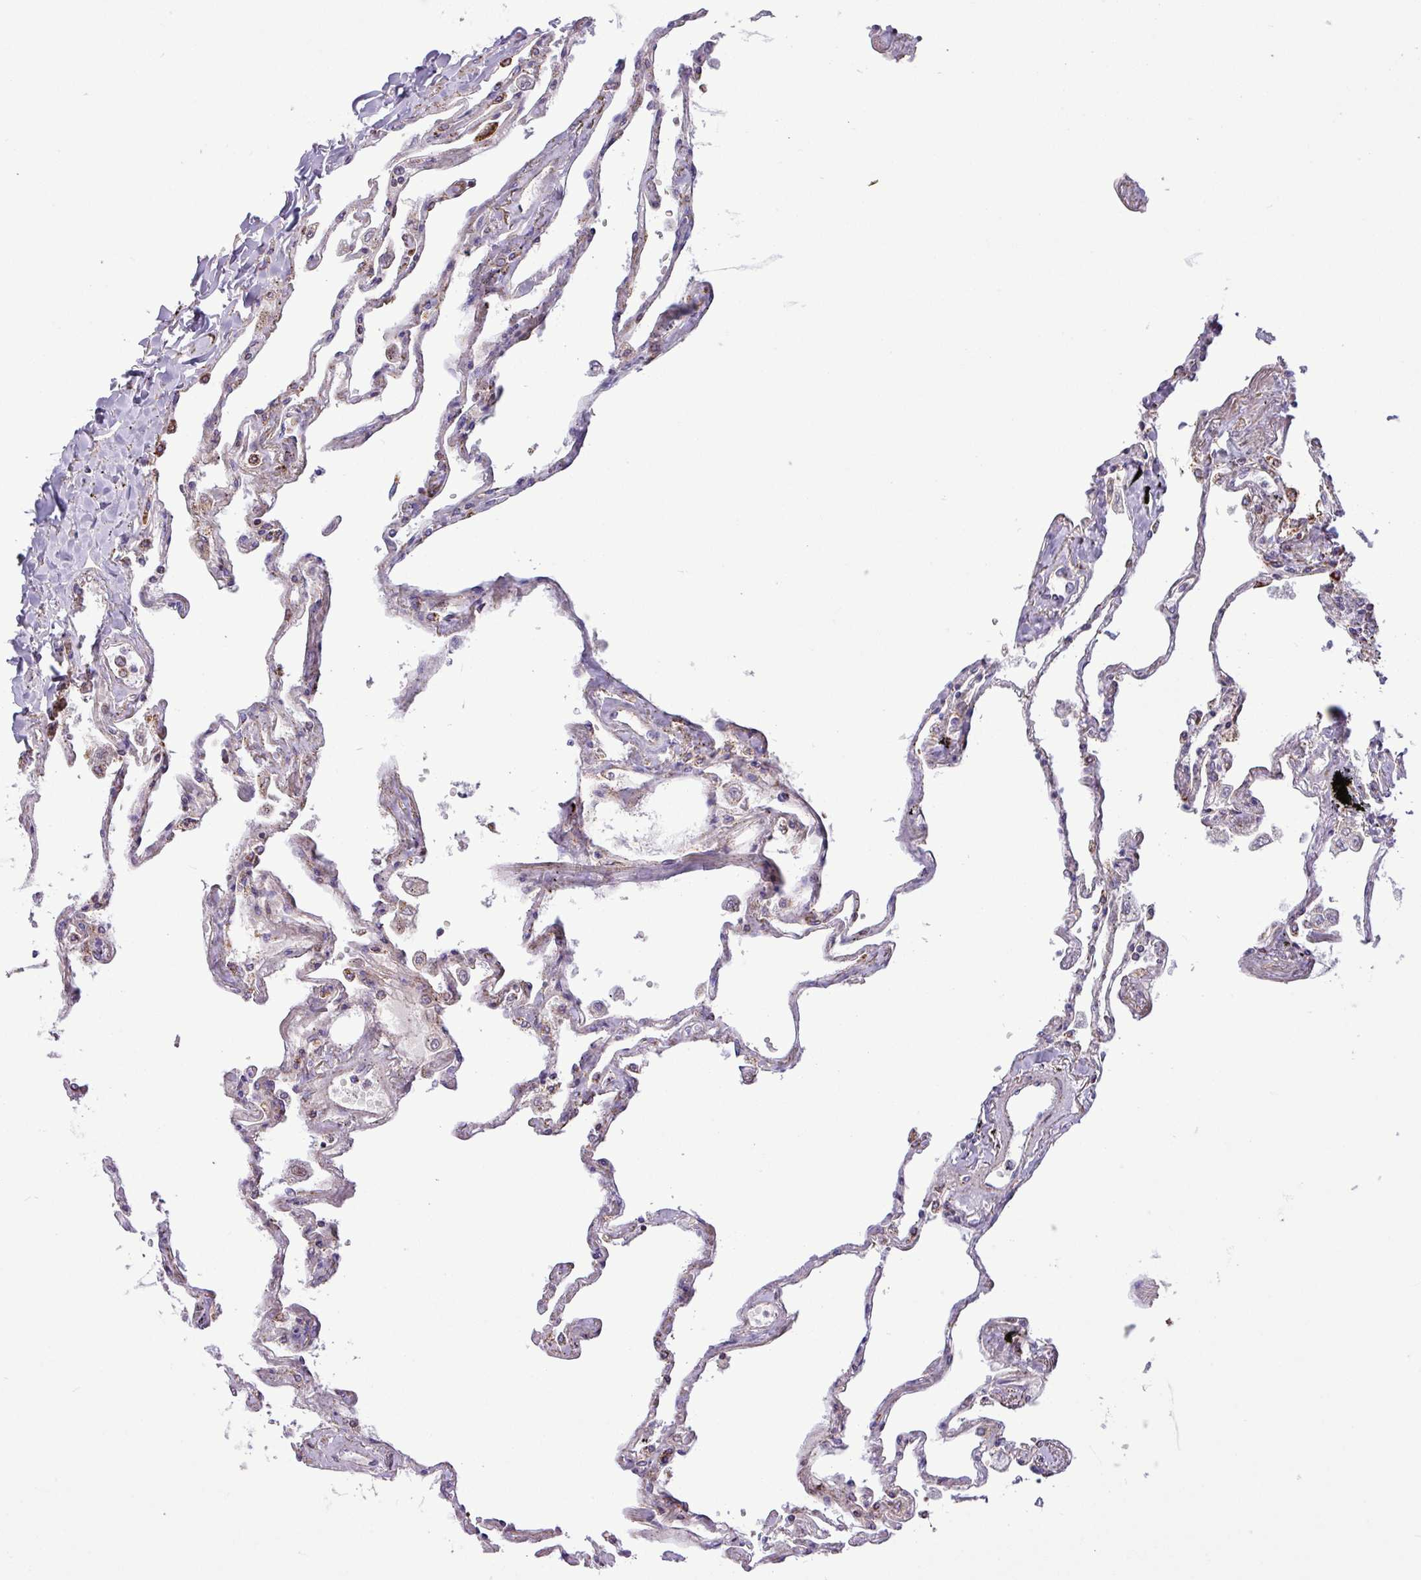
{"staining": {"intensity": "moderate", "quantity": "<25%", "location": "cytoplasmic/membranous"}, "tissue": "lung", "cell_type": "Alveolar cells", "image_type": "normal", "snomed": [{"axis": "morphology", "description": "Normal tissue, NOS"}, {"axis": "topography", "description": "Lung"}], "caption": "IHC image of unremarkable lung stained for a protein (brown), which displays low levels of moderate cytoplasmic/membranous staining in approximately <25% of alveolar cells.", "gene": "RTL3", "patient": {"sex": "female", "age": 67}}